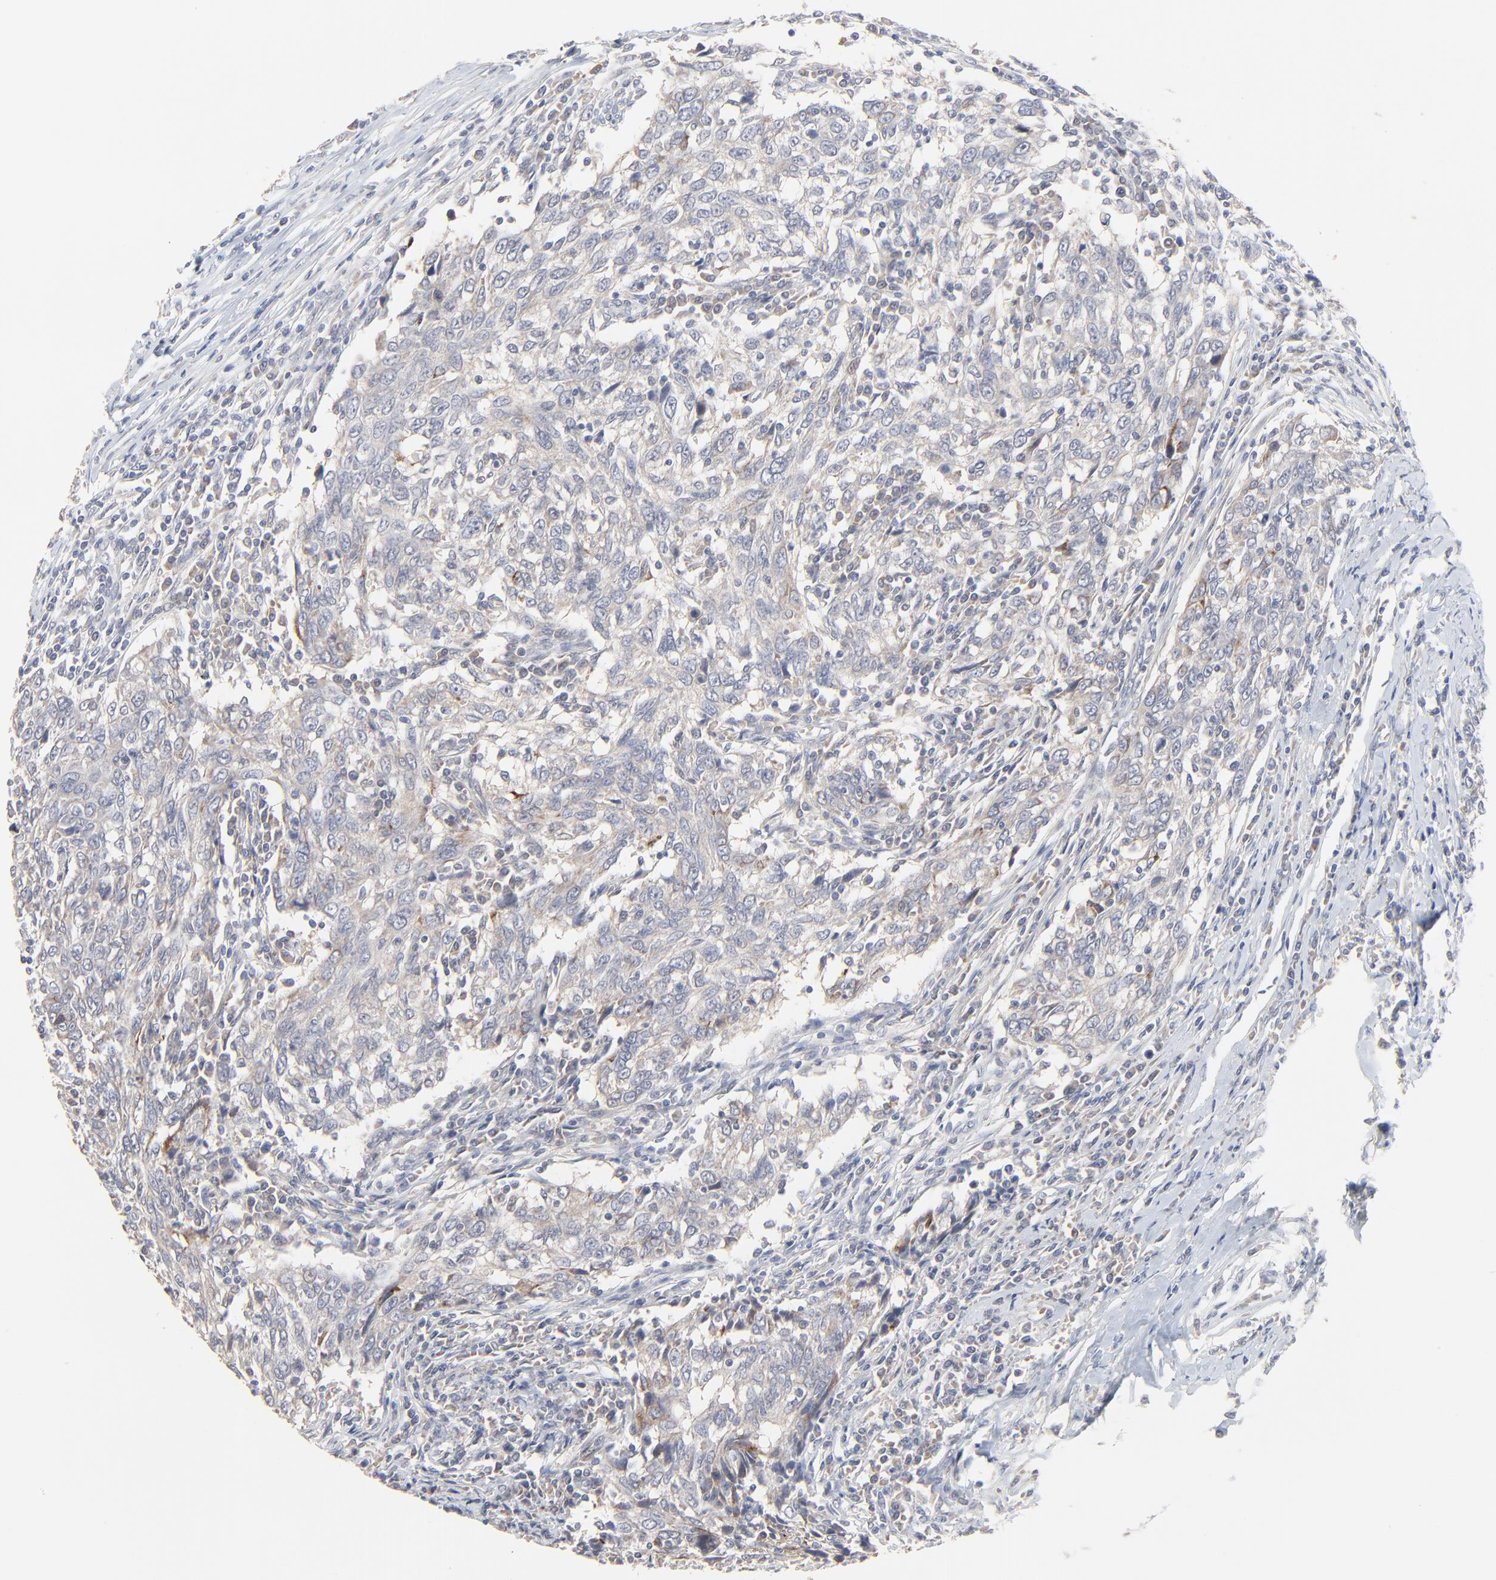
{"staining": {"intensity": "weak", "quantity": ">75%", "location": "cytoplasmic/membranous"}, "tissue": "breast cancer", "cell_type": "Tumor cells", "image_type": "cancer", "snomed": [{"axis": "morphology", "description": "Duct carcinoma"}, {"axis": "topography", "description": "Breast"}], "caption": "A photomicrograph showing weak cytoplasmic/membranous staining in about >75% of tumor cells in breast cancer (invasive ductal carcinoma), as visualized by brown immunohistochemical staining.", "gene": "FANCB", "patient": {"sex": "female", "age": 50}}